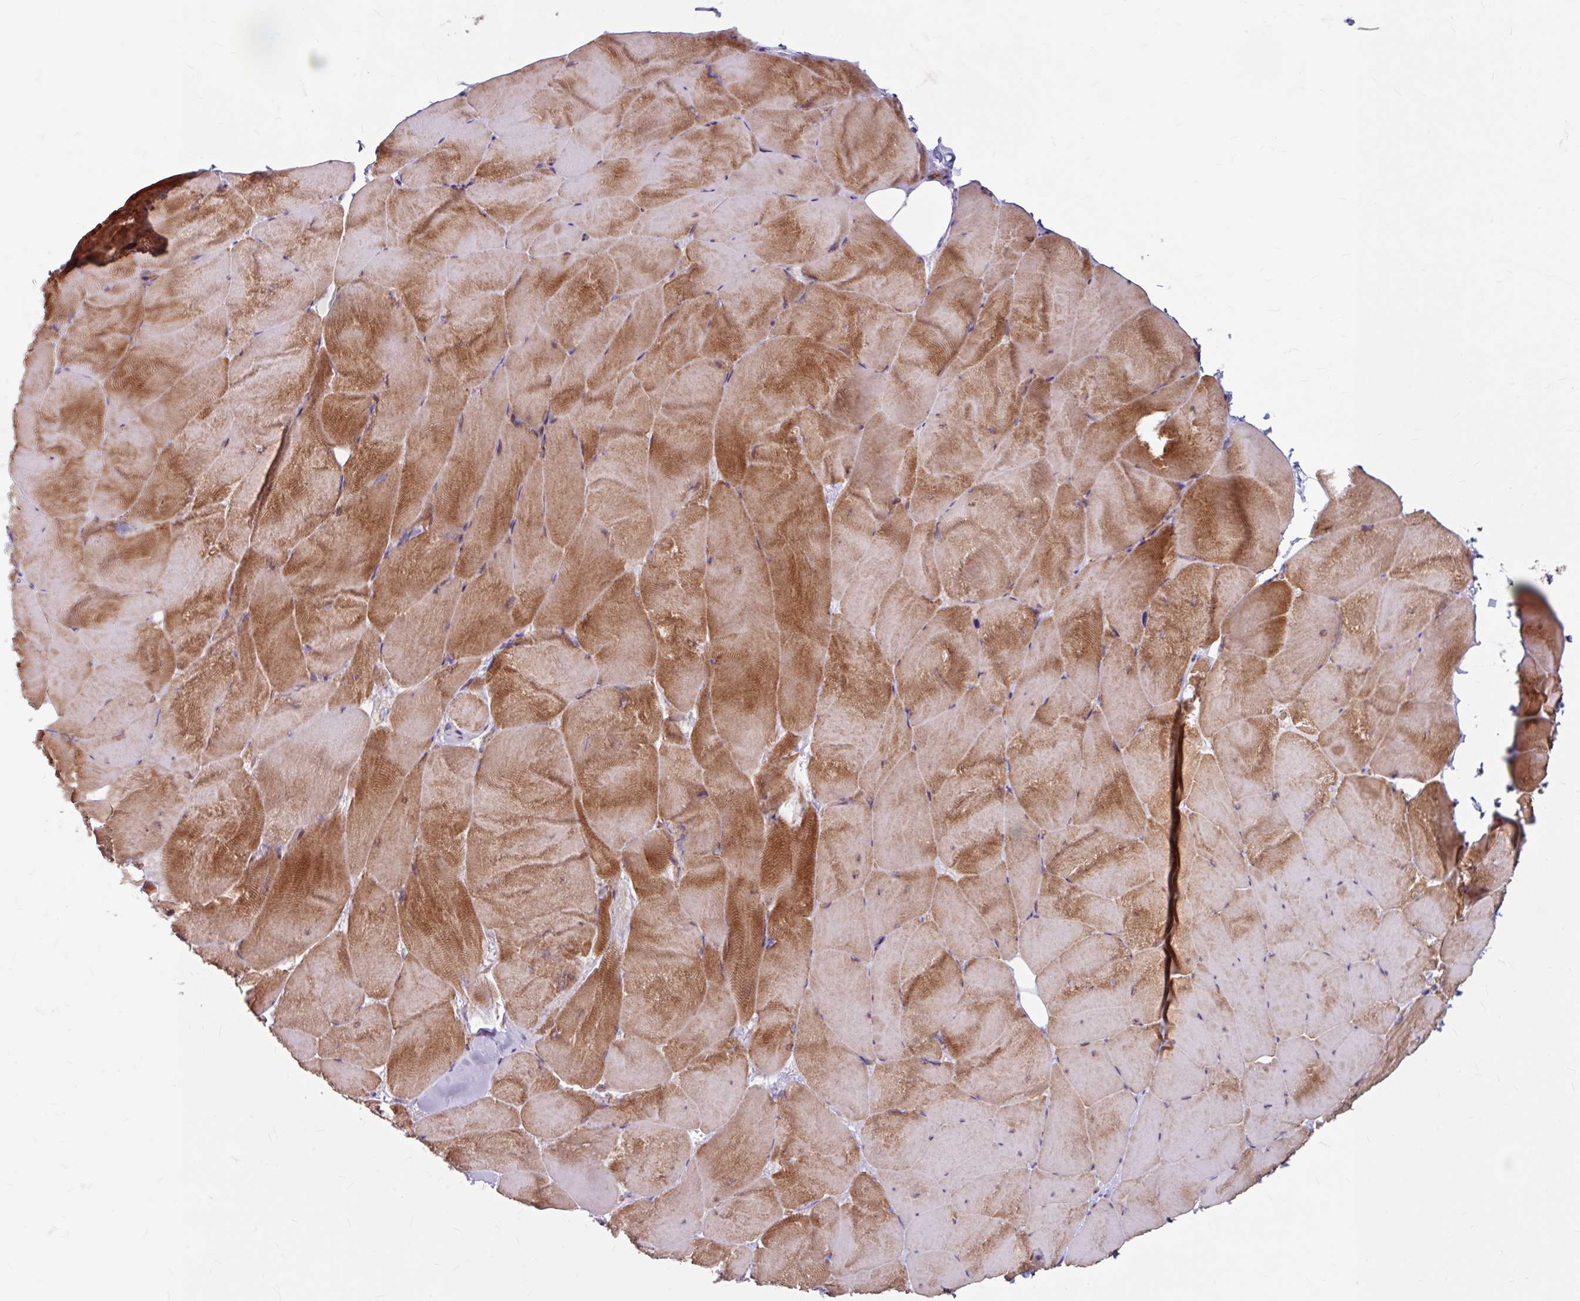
{"staining": {"intensity": "moderate", "quantity": "25%-75%", "location": "cytoplasmic/membranous"}, "tissue": "skeletal muscle", "cell_type": "Myocytes", "image_type": "normal", "snomed": [{"axis": "morphology", "description": "Normal tissue, NOS"}, {"axis": "topography", "description": "Skeletal muscle"}], "caption": "The immunohistochemical stain labels moderate cytoplasmic/membranous expression in myocytes of unremarkable skeletal muscle.", "gene": "DAAM2", "patient": {"sex": "female", "age": 64}}